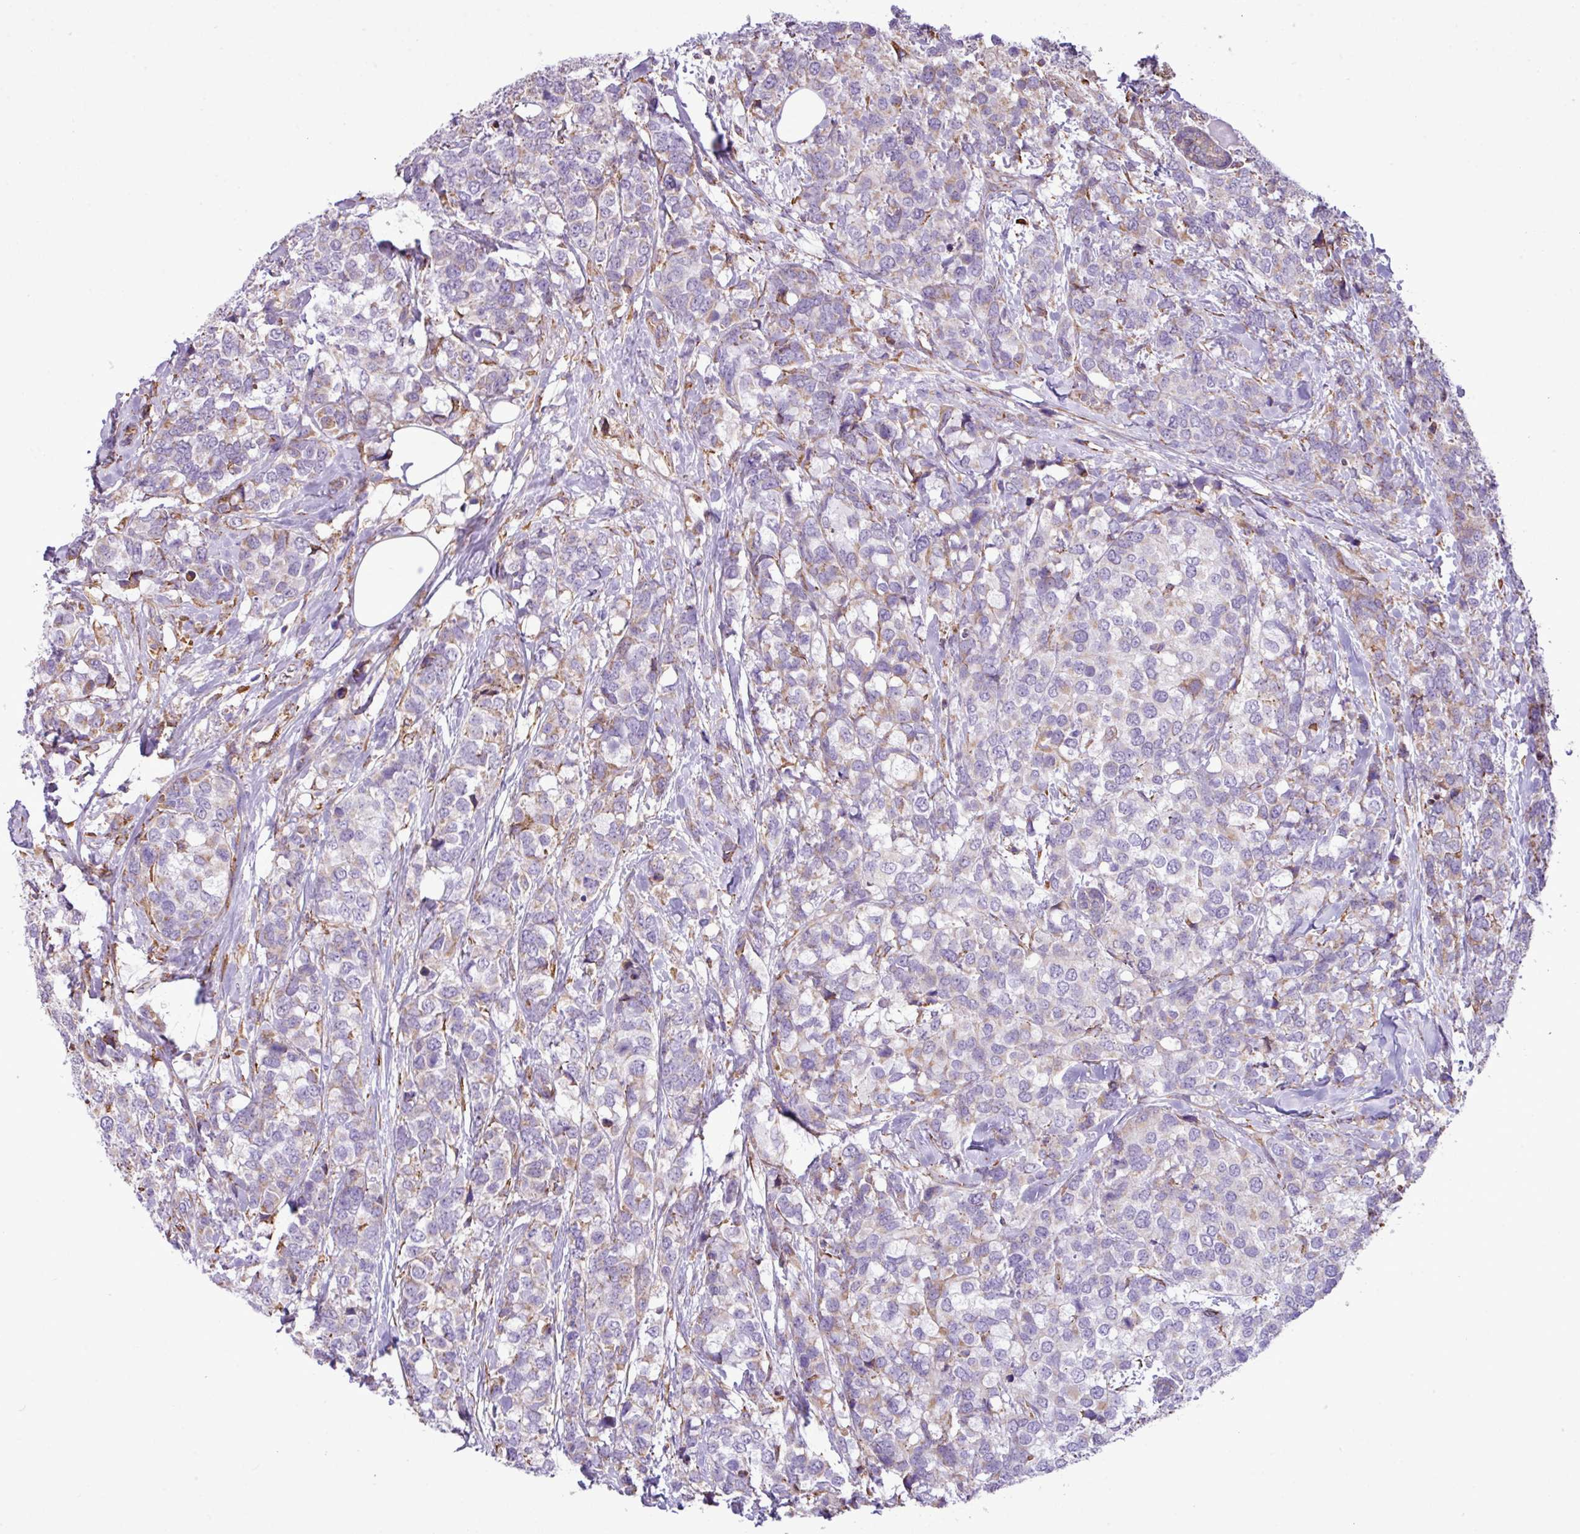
{"staining": {"intensity": "weak", "quantity": "<25%", "location": "cytoplasmic/membranous"}, "tissue": "breast cancer", "cell_type": "Tumor cells", "image_type": "cancer", "snomed": [{"axis": "morphology", "description": "Lobular carcinoma"}, {"axis": "topography", "description": "Breast"}], "caption": "Human breast cancer (lobular carcinoma) stained for a protein using IHC shows no positivity in tumor cells.", "gene": "ZSCAN5A", "patient": {"sex": "female", "age": 59}}